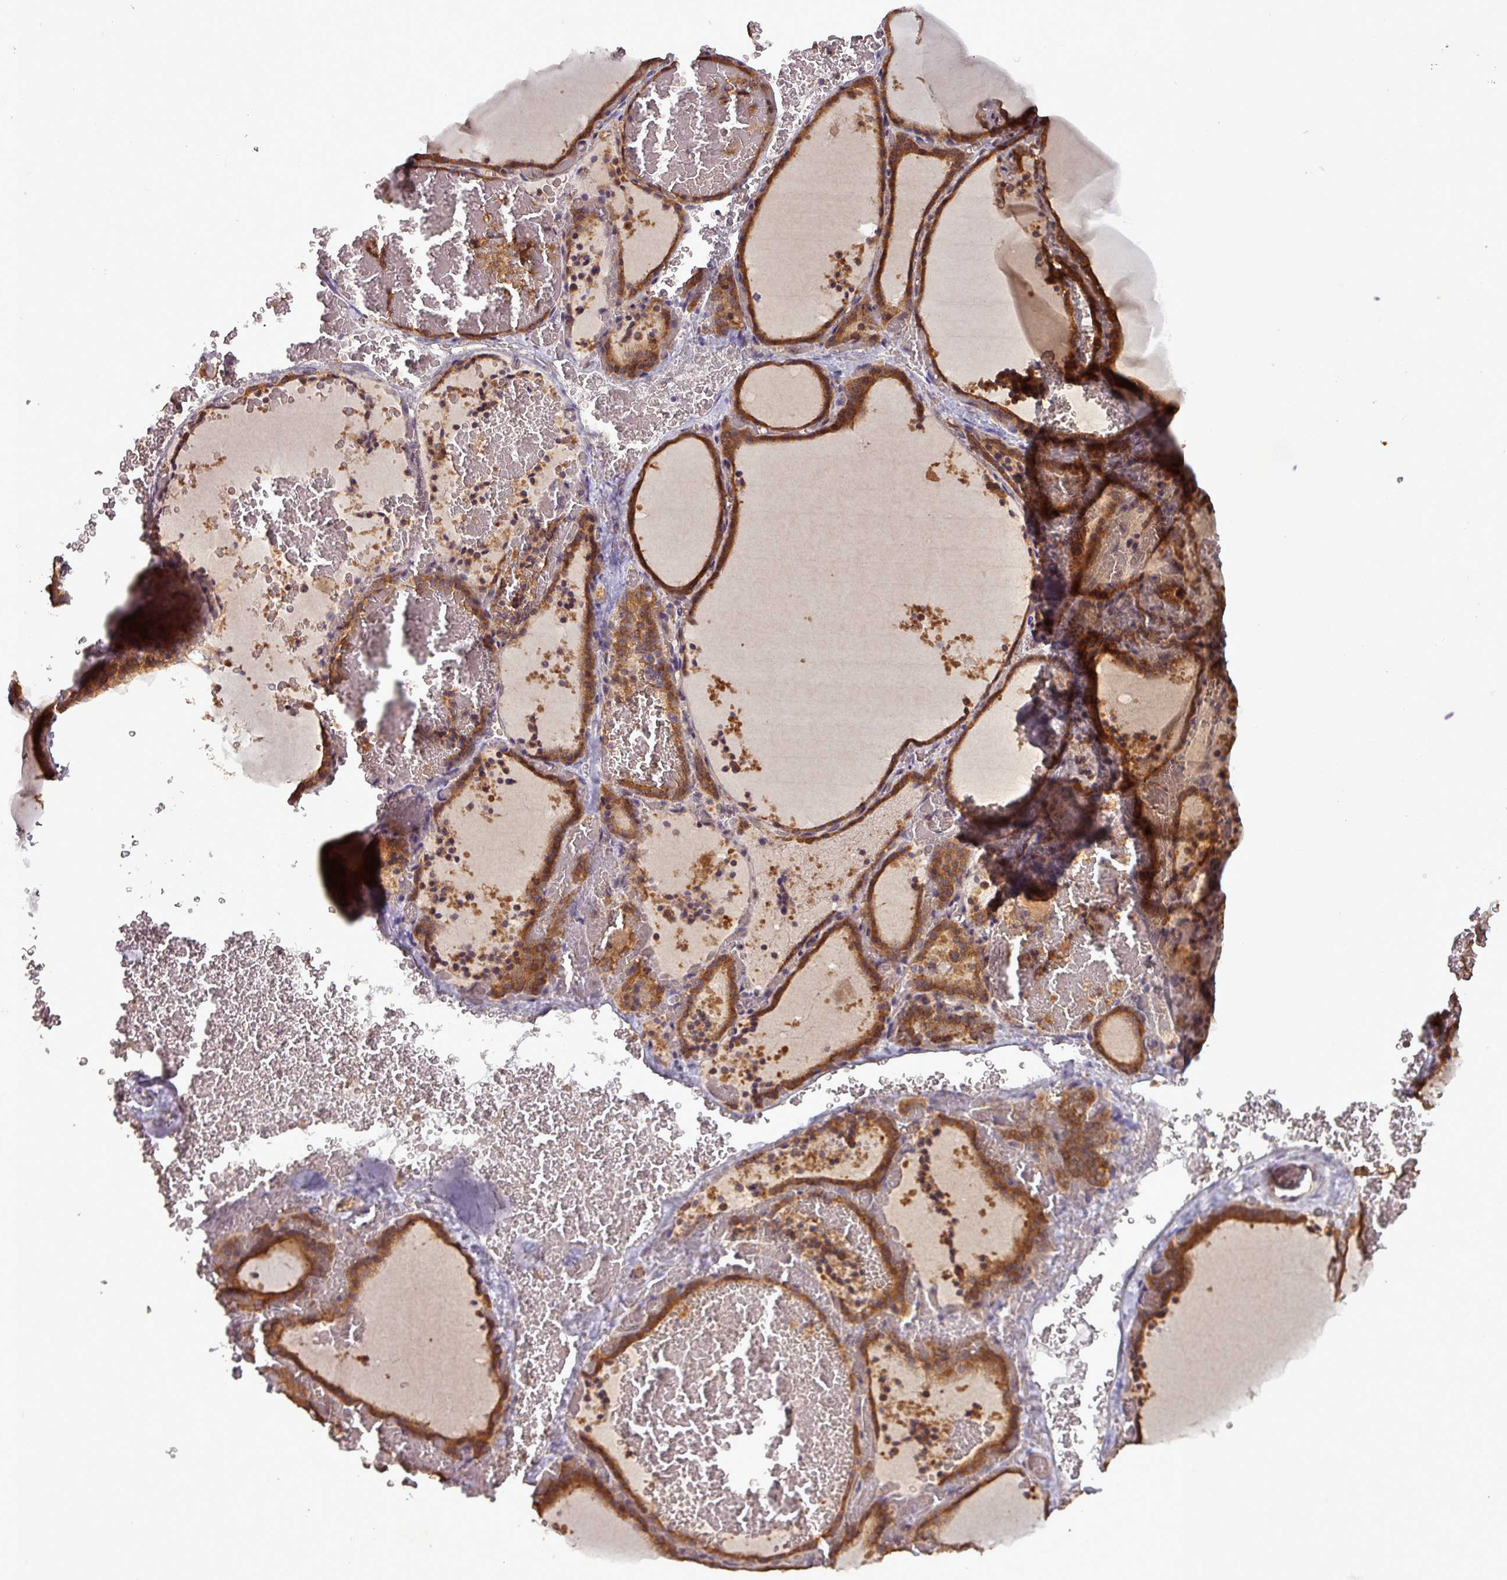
{"staining": {"intensity": "moderate", "quantity": ">75%", "location": "cytoplasmic/membranous"}, "tissue": "thyroid gland", "cell_type": "Glandular cells", "image_type": "normal", "snomed": [{"axis": "morphology", "description": "Normal tissue, NOS"}, {"axis": "topography", "description": "Thyroid gland"}], "caption": "Immunohistochemical staining of unremarkable thyroid gland shows medium levels of moderate cytoplasmic/membranous staining in approximately >75% of glandular cells.", "gene": "NT5C3A", "patient": {"sex": "female", "age": 39}}